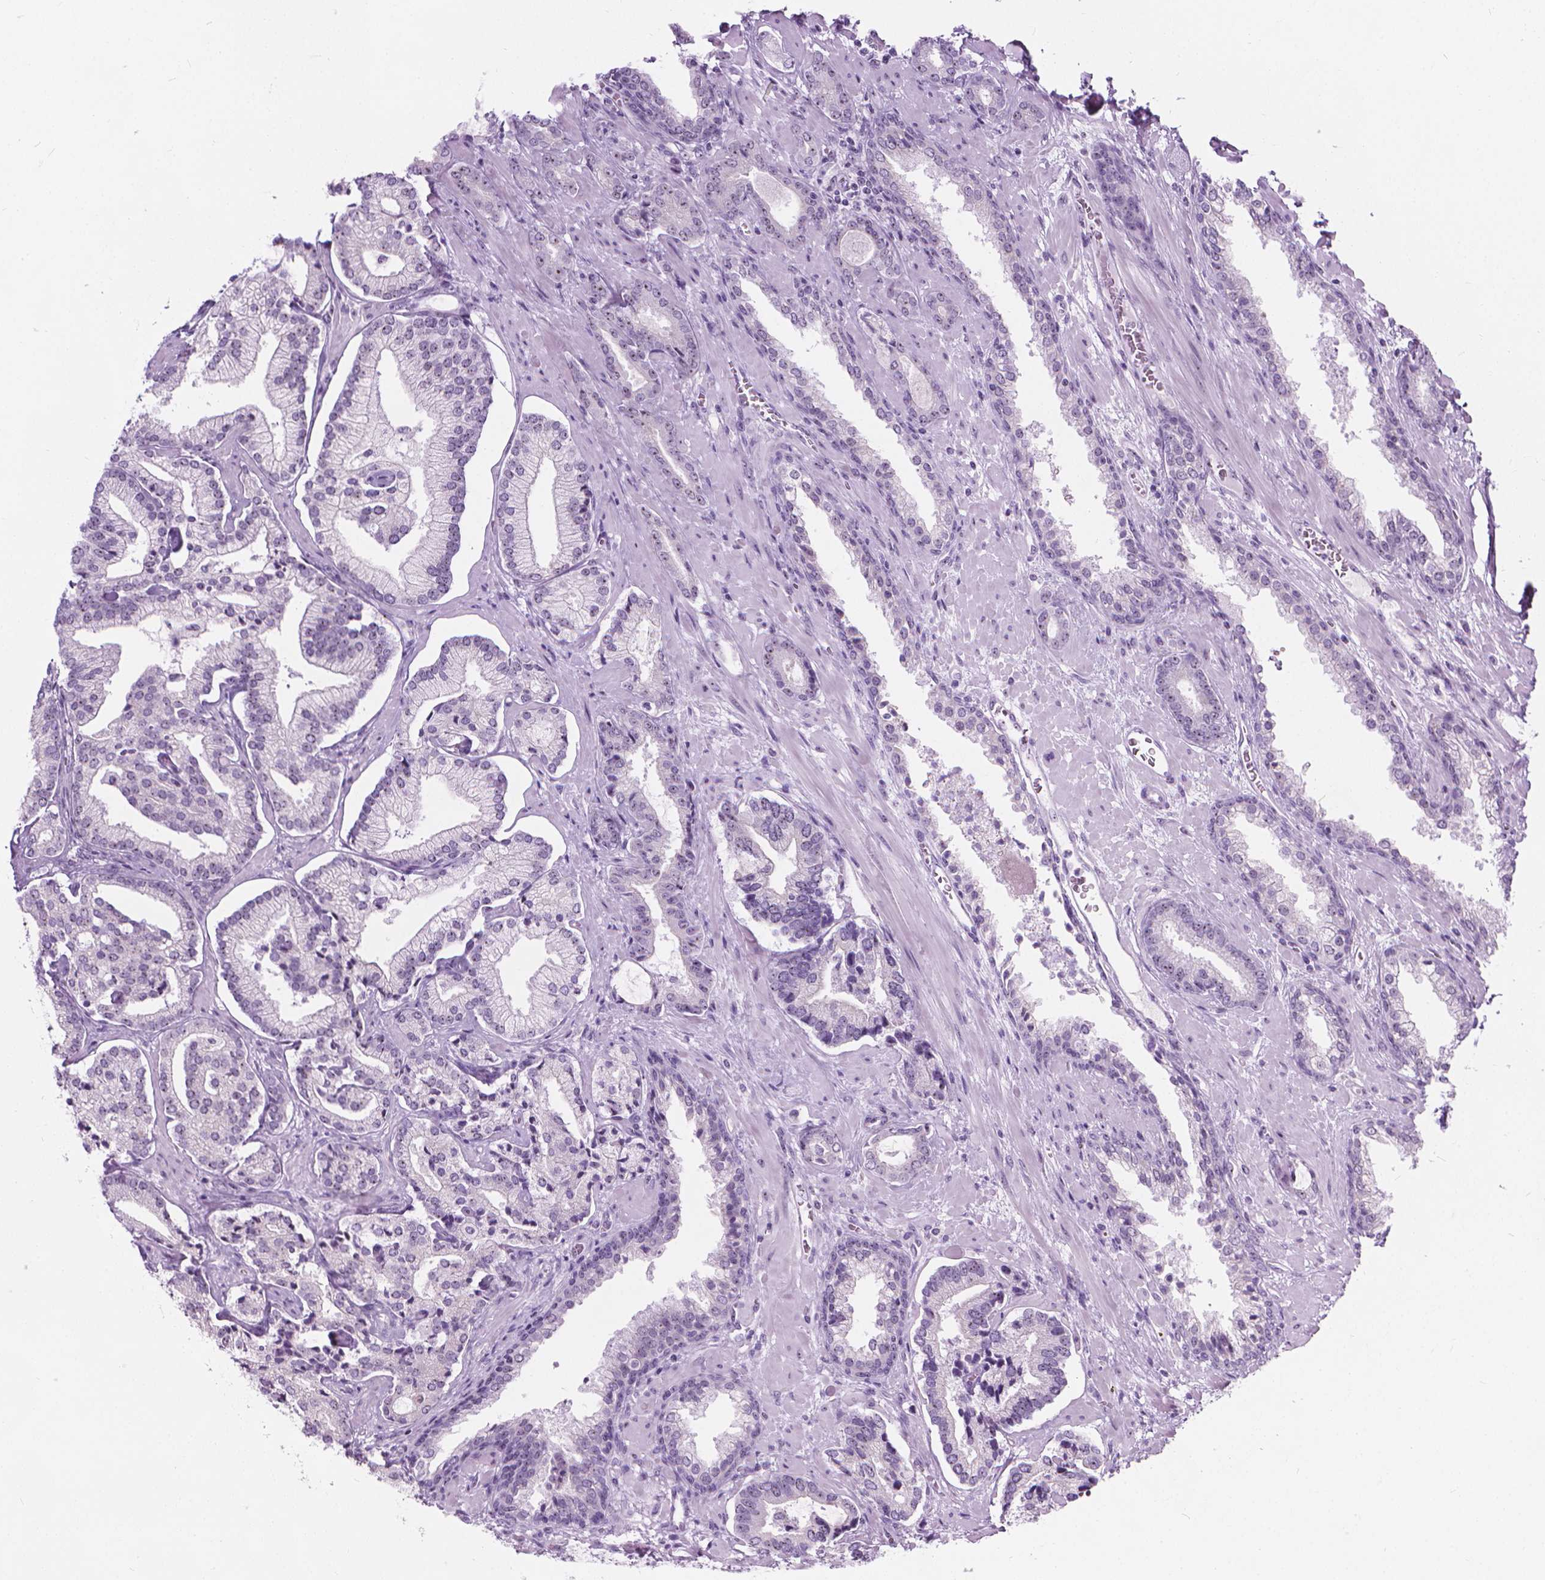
{"staining": {"intensity": "moderate", "quantity": "25%-75%", "location": "nuclear"}, "tissue": "prostate cancer", "cell_type": "Tumor cells", "image_type": "cancer", "snomed": [{"axis": "morphology", "description": "Adenocarcinoma, Low grade"}, {"axis": "topography", "description": "Prostate"}], "caption": "Protein expression analysis of adenocarcinoma (low-grade) (prostate) displays moderate nuclear positivity in approximately 25%-75% of tumor cells. (DAB IHC, brown staining for protein, blue staining for nuclei).", "gene": "NOL7", "patient": {"sex": "male", "age": 61}}